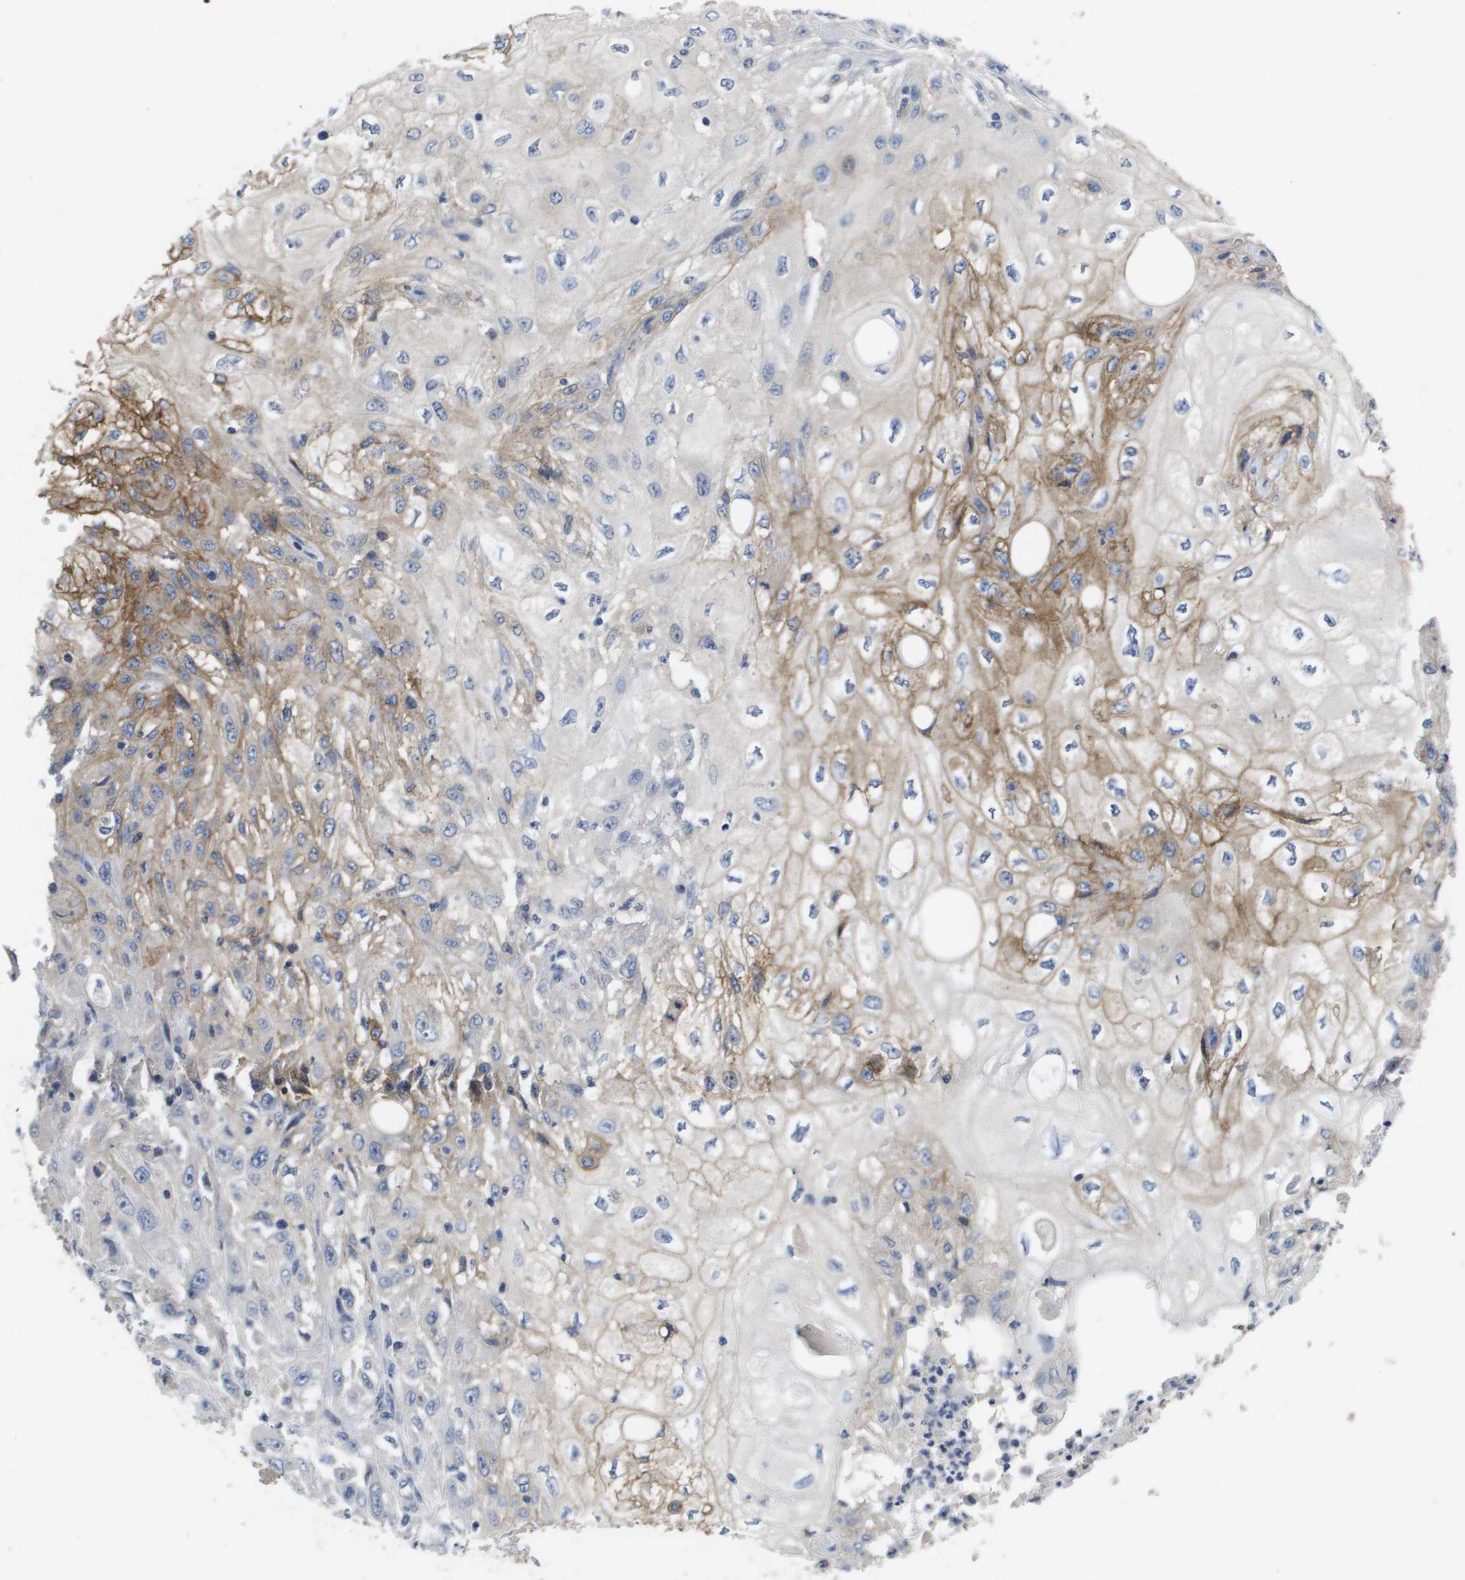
{"staining": {"intensity": "moderate", "quantity": ">75%", "location": "cytoplasmic/membranous"}, "tissue": "skin cancer", "cell_type": "Tumor cells", "image_type": "cancer", "snomed": [{"axis": "morphology", "description": "Squamous cell carcinoma, NOS"}, {"axis": "topography", "description": "Skin"}], "caption": "This micrograph reveals immunohistochemistry staining of human skin cancer (squamous cell carcinoma), with medium moderate cytoplasmic/membranous positivity in about >75% of tumor cells.", "gene": "CA9", "patient": {"sex": "male", "age": 75}}